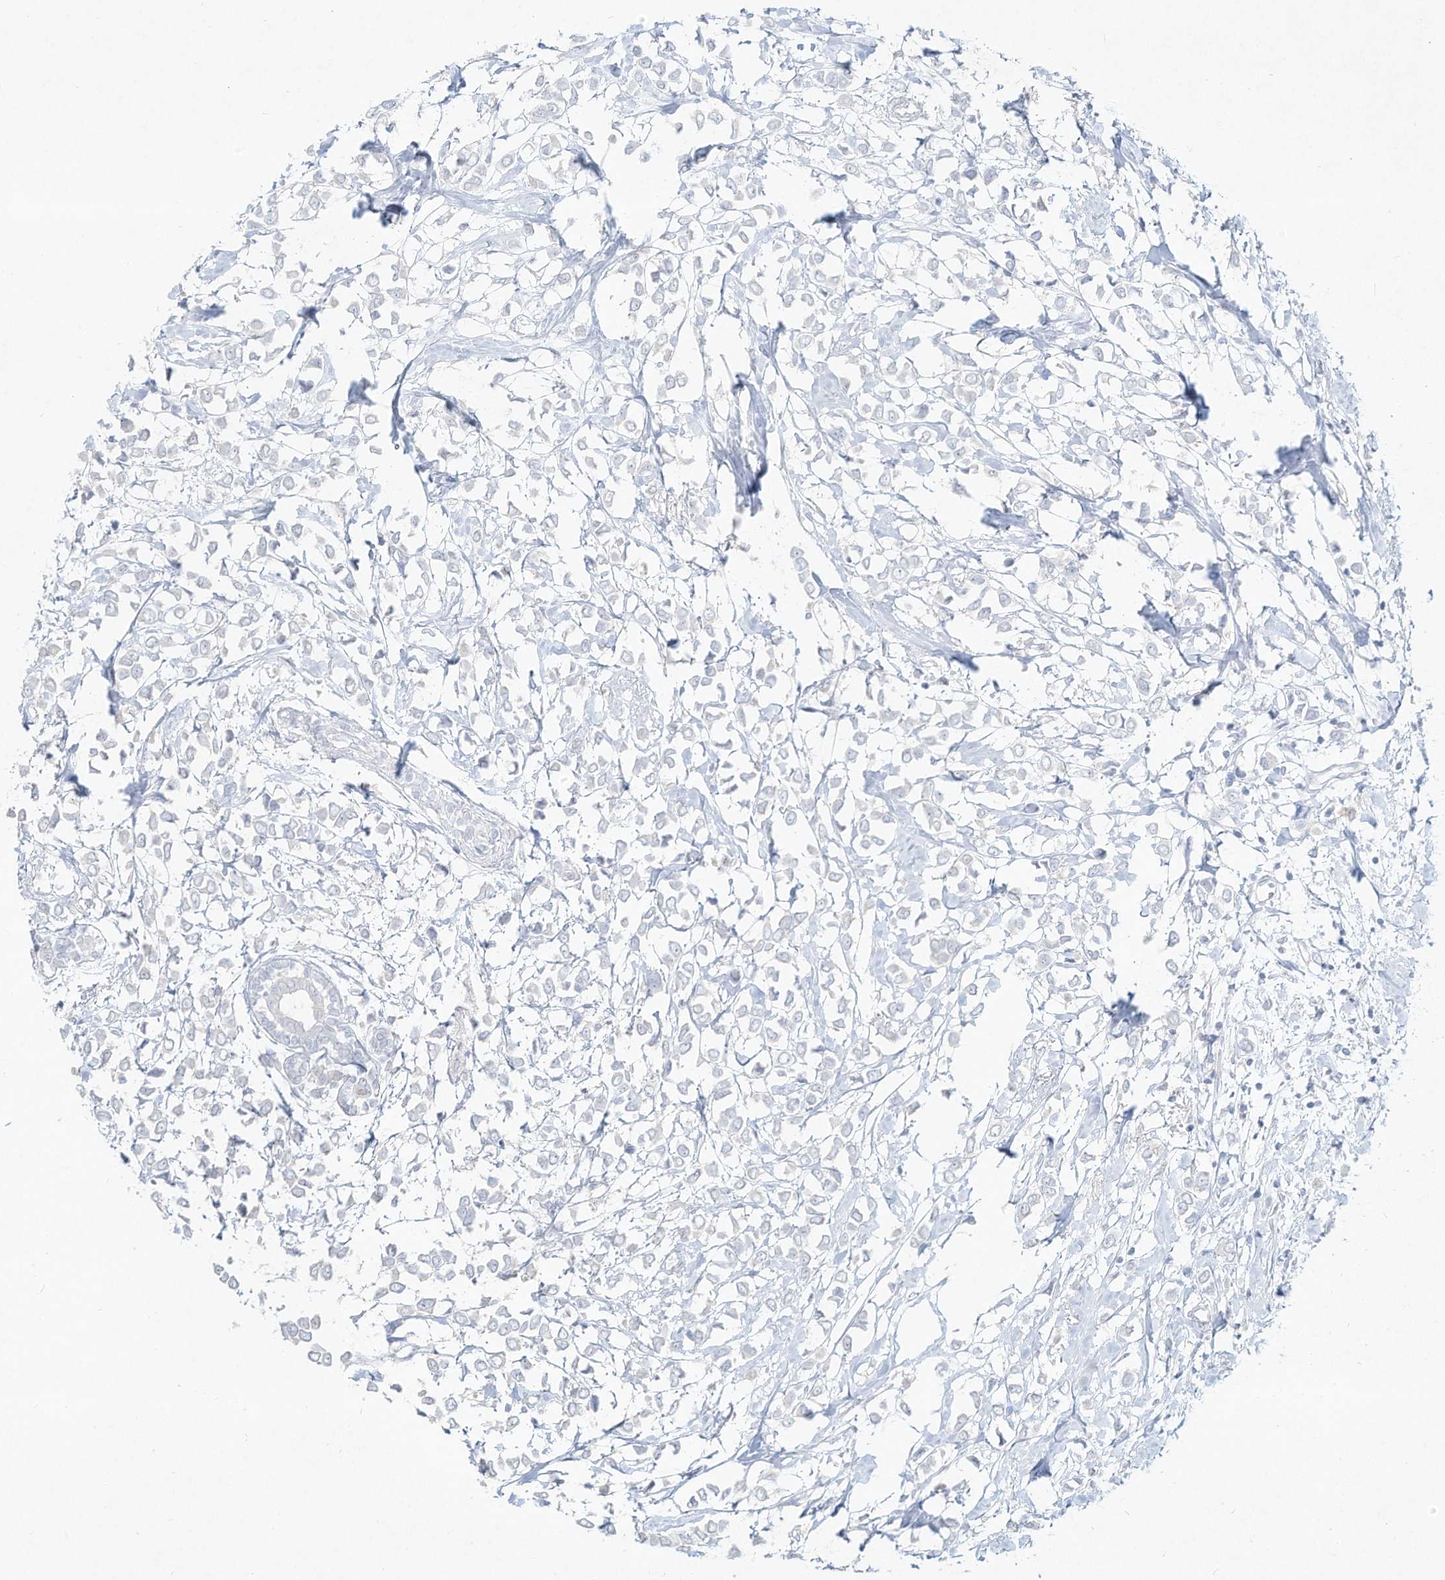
{"staining": {"intensity": "negative", "quantity": "none", "location": "none"}, "tissue": "breast cancer", "cell_type": "Tumor cells", "image_type": "cancer", "snomed": [{"axis": "morphology", "description": "Lobular carcinoma"}, {"axis": "topography", "description": "Breast"}], "caption": "High magnification brightfield microscopy of breast lobular carcinoma stained with DAB (brown) and counterstained with hematoxylin (blue): tumor cells show no significant staining. The staining is performed using DAB brown chromogen with nuclei counter-stained in using hematoxylin.", "gene": "DYNC1I2", "patient": {"sex": "female", "age": 51}}